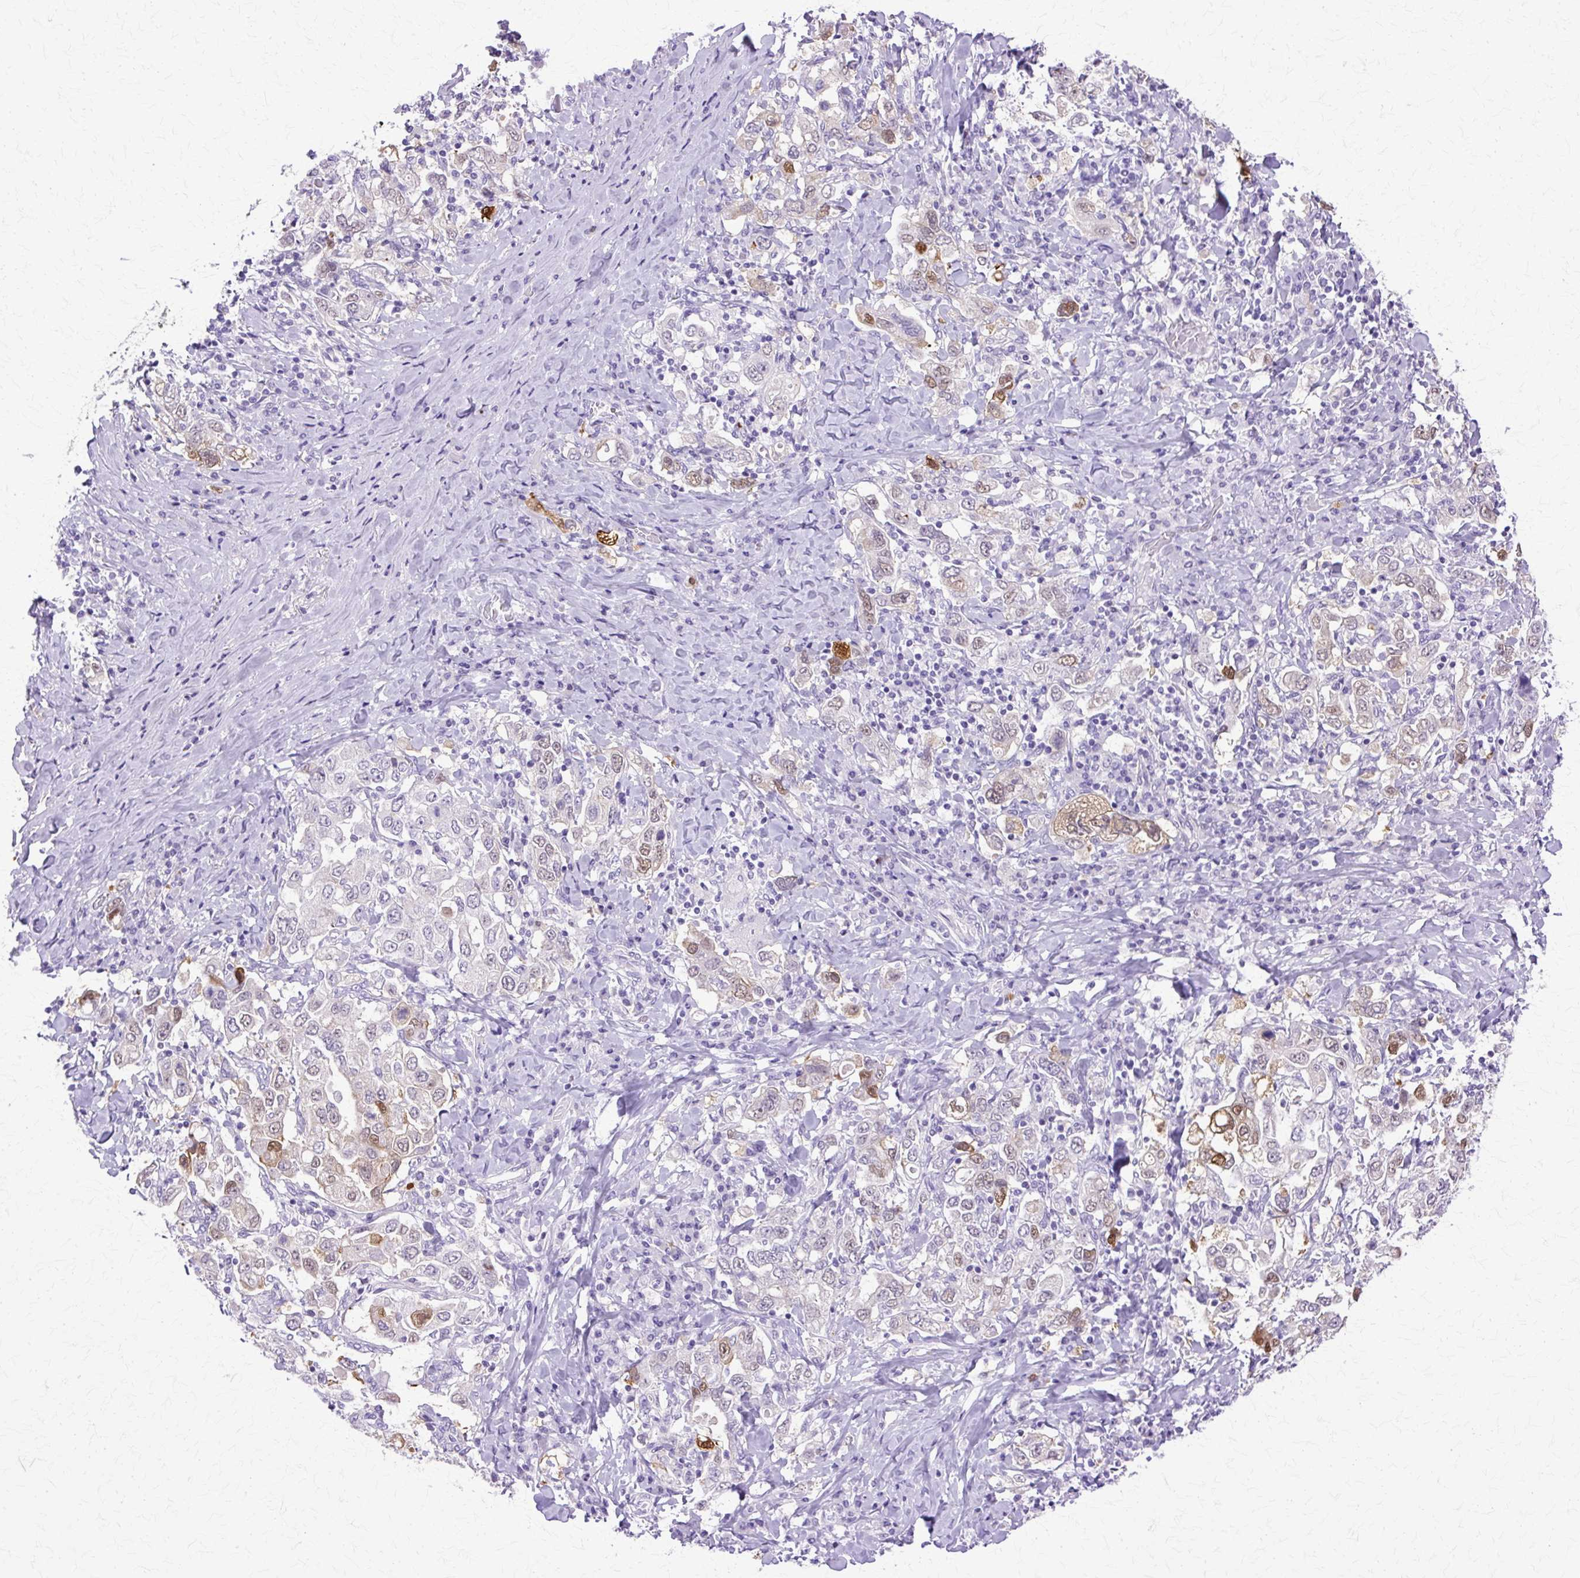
{"staining": {"intensity": "moderate", "quantity": "25%-75%", "location": "nuclear"}, "tissue": "stomach cancer", "cell_type": "Tumor cells", "image_type": "cancer", "snomed": [{"axis": "morphology", "description": "Adenocarcinoma, NOS"}, {"axis": "topography", "description": "Stomach, upper"}], "caption": "Moderate nuclear protein staining is present in about 25%-75% of tumor cells in stomach adenocarcinoma. The protein of interest is shown in brown color, while the nuclei are stained blue.", "gene": "HSPA8", "patient": {"sex": "male", "age": 62}}